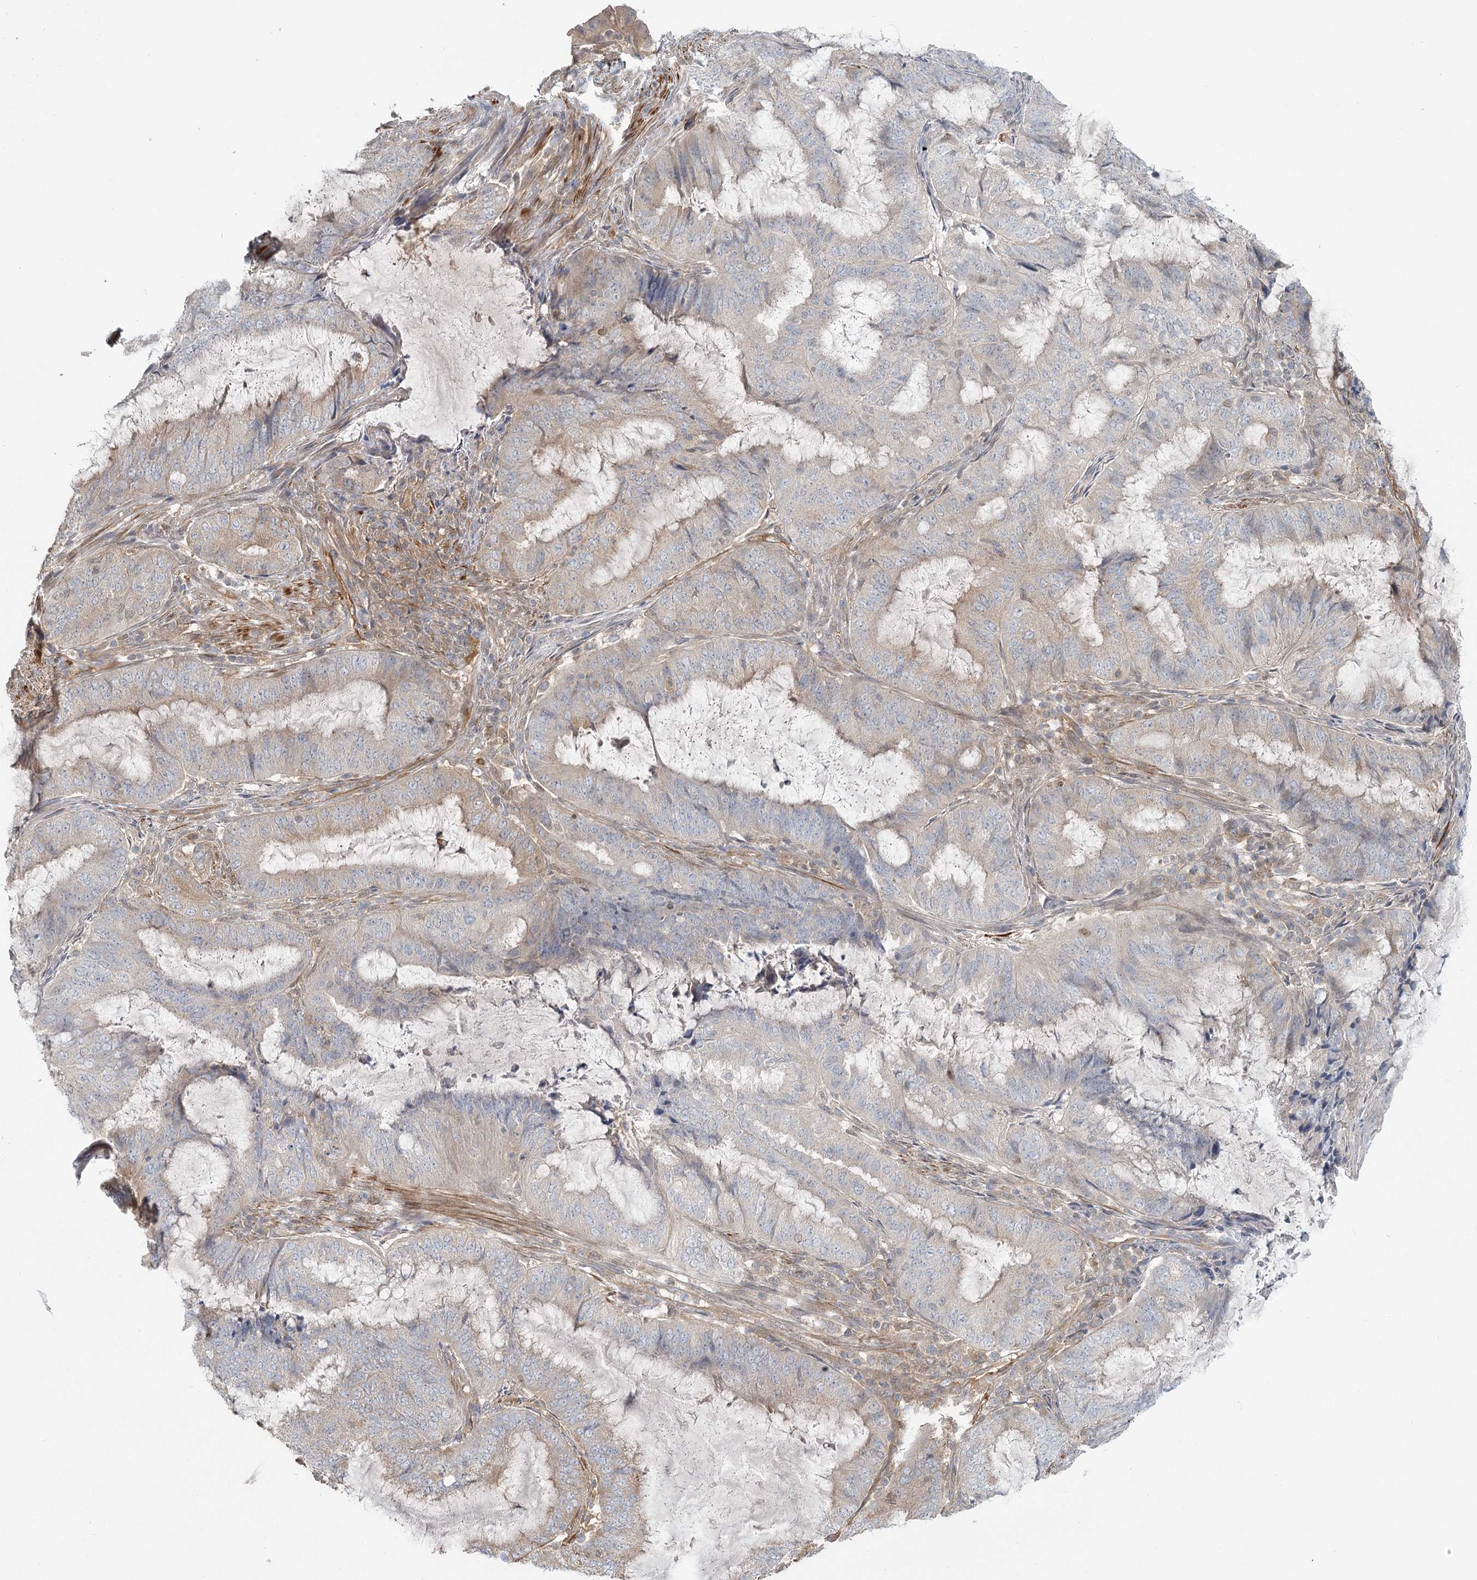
{"staining": {"intensity": "weak", "quantity": "<25%", "location": "cytoplasmic/membranous"}, "tissue": "endometrial cancer", "cell_type": "Tumor cells", "image_type": "cancer", "snomed": [{"axis": "morphology", "description": "Adenocarcinoma, NOS"}, {"axis": "topography", "description": "Endometrium"}], "caption": "Tumor cells are negative for protein expression in human adenocarcinoma (endometrial).", "gene": "USP11", "patient": {"sex": "female", "age": 51}}